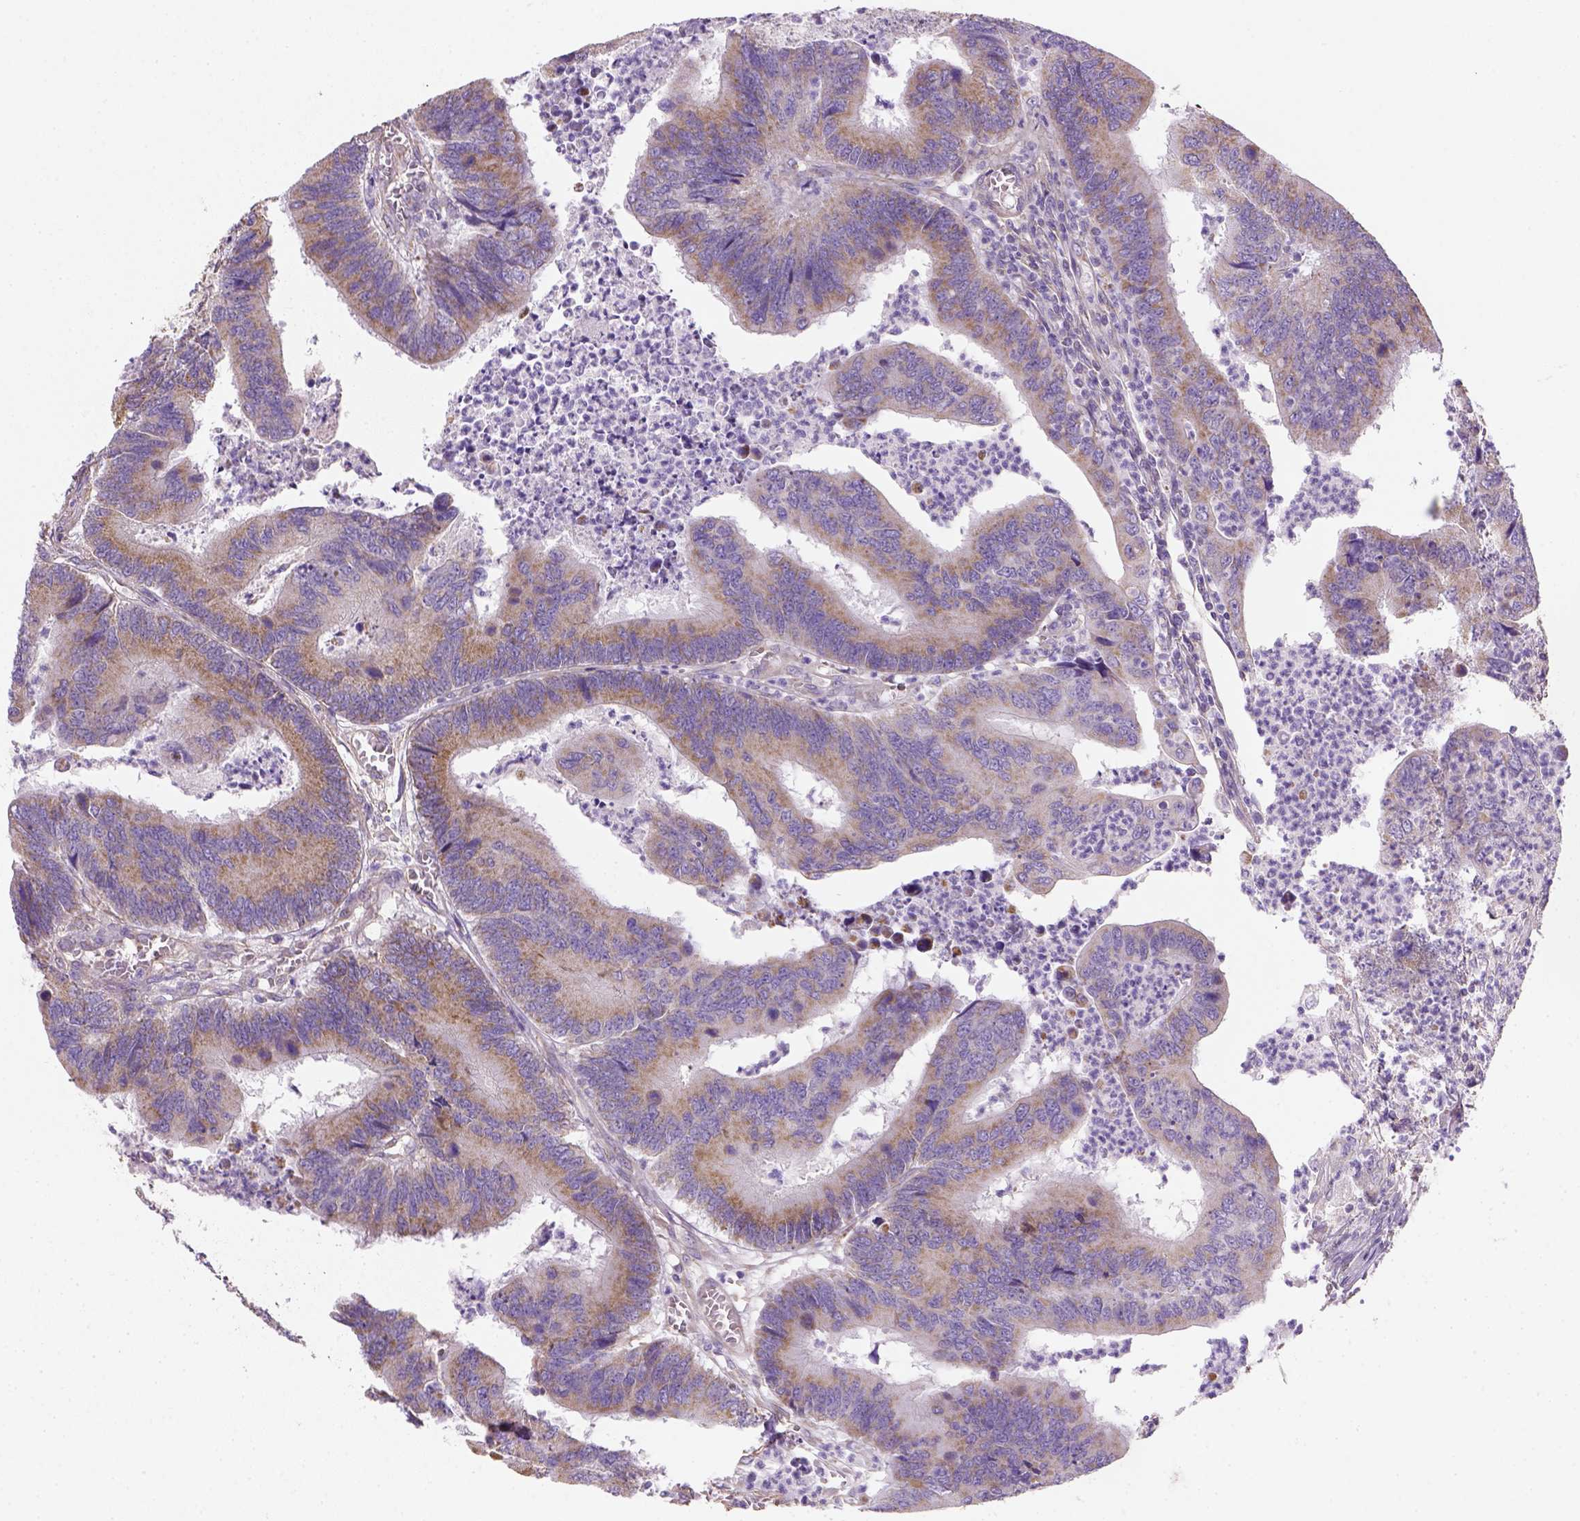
{"staining": {"intensity": "weak", "quantity": ">75%", "location": "cytoplasmic/membranous"}, "tissue": "colorectal cancer", "cell_type": "Tumor cells", "image_type": "cancer", "snomed": [{"axis": "morphology", "description": "Adenocarcinoma, NOS"}, {"axis": "topography", "description": "Colon"}], "caption": "High-magnification brightfield microscopy of colorectal cancer stained with DAB (3,3'-diaminobenzidine) (brown) and counterstained with hematoxylin (blue). tumor cells exhibit weak cytoplasmic/membranous staining is present in about>75% of cells.", "gene": "HTRA1", "patient": {"sex": "female", "age": 67}}